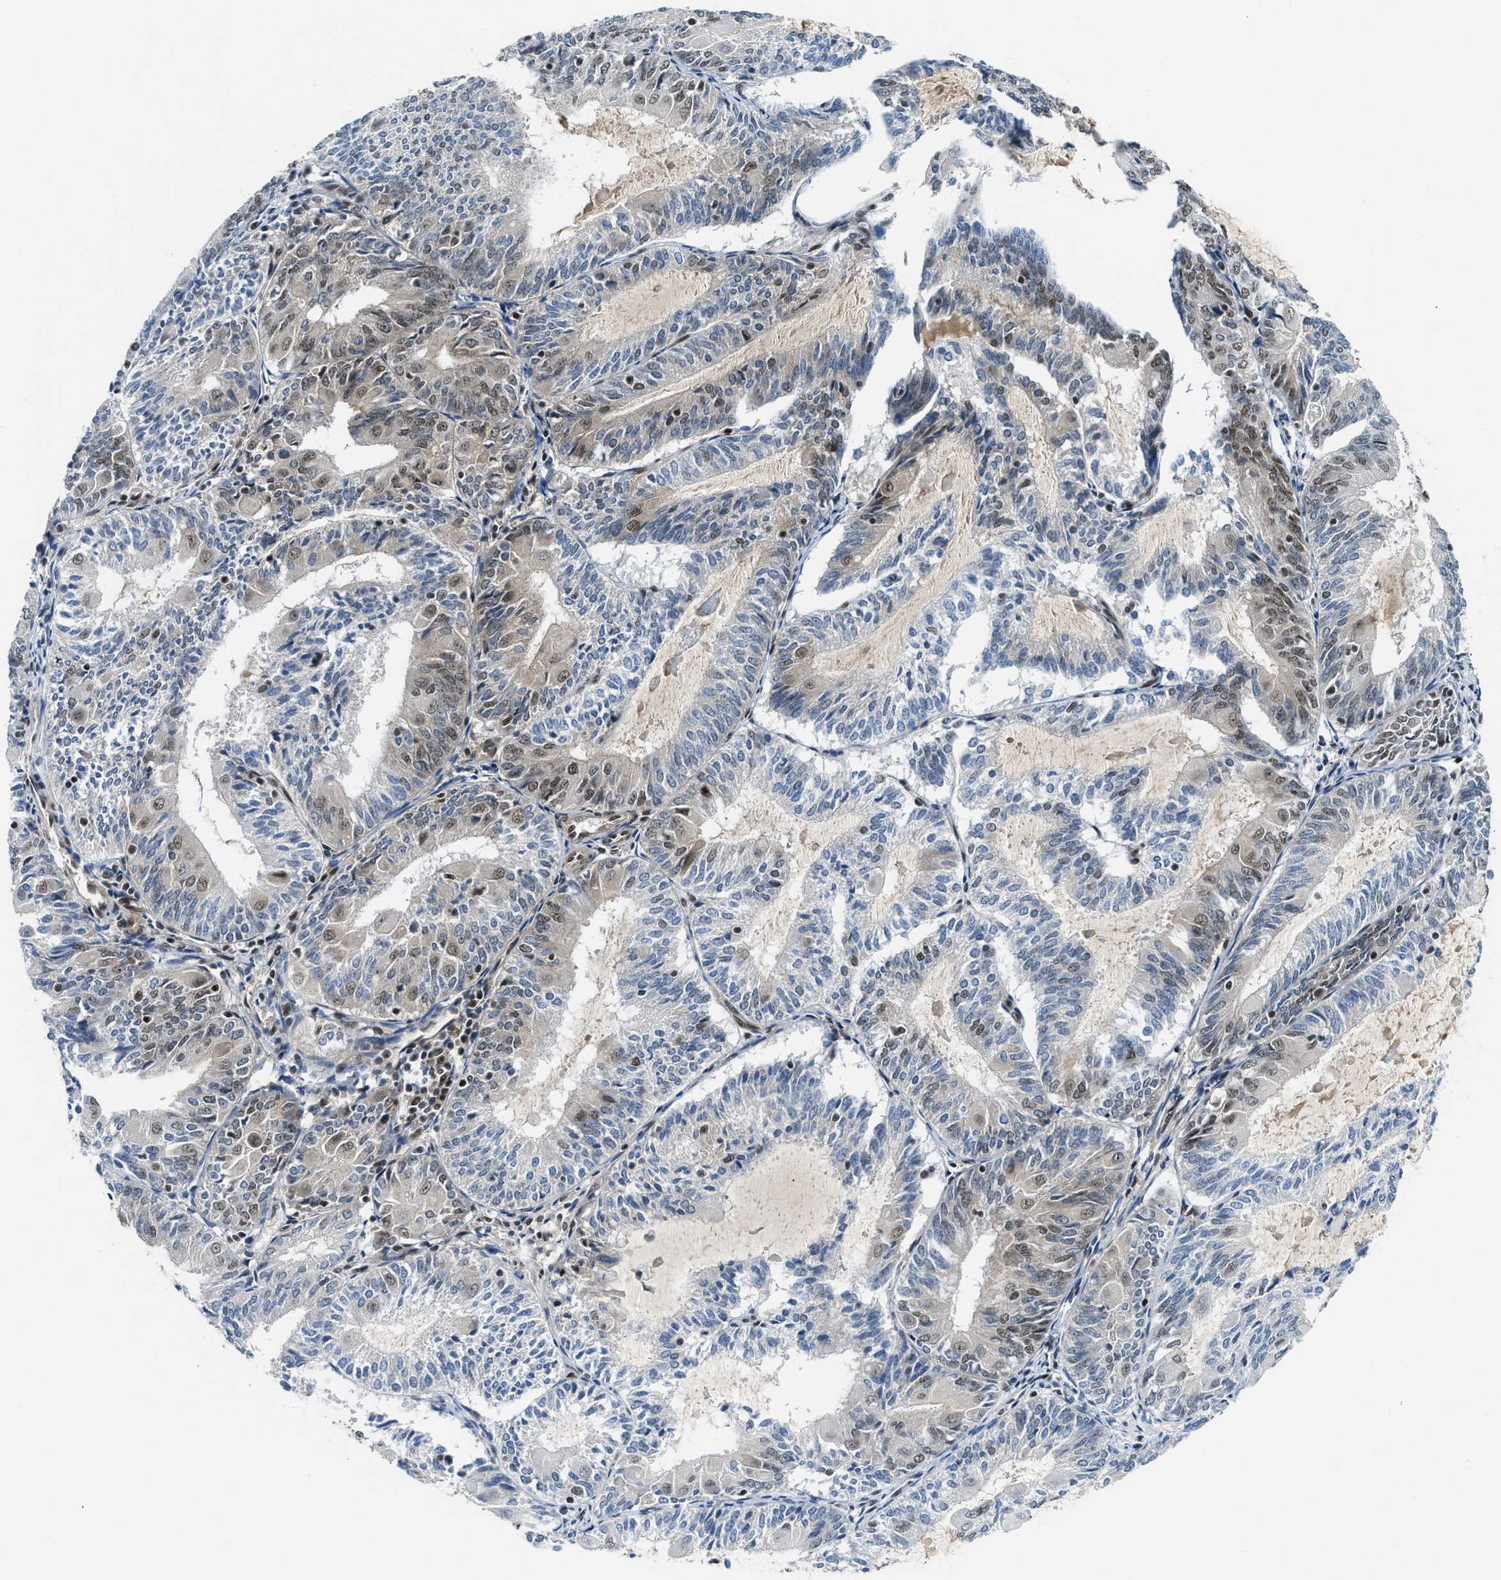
{"staining": {"intensity": "moderate", "quantity": "<25%", "location": "nuclear"}, "tissue": "endometrial cancer", "cell_type": "Tumor cells", "image_type": "cancer", "snomed": [{"axis": "morphology", "description": "Adenocarcinoma, NOS"}, {"axis": "topography", "description": "Endometrium"}], "caption": "There is low levels of moderate nuclear expression in tumor cells of endometrial cancer (adenocarcinoma), as demonstrated by immunohistochemical staining (brown color).", "gene": "NCOA1", "patient": {"sex": "female", "age": 81}}